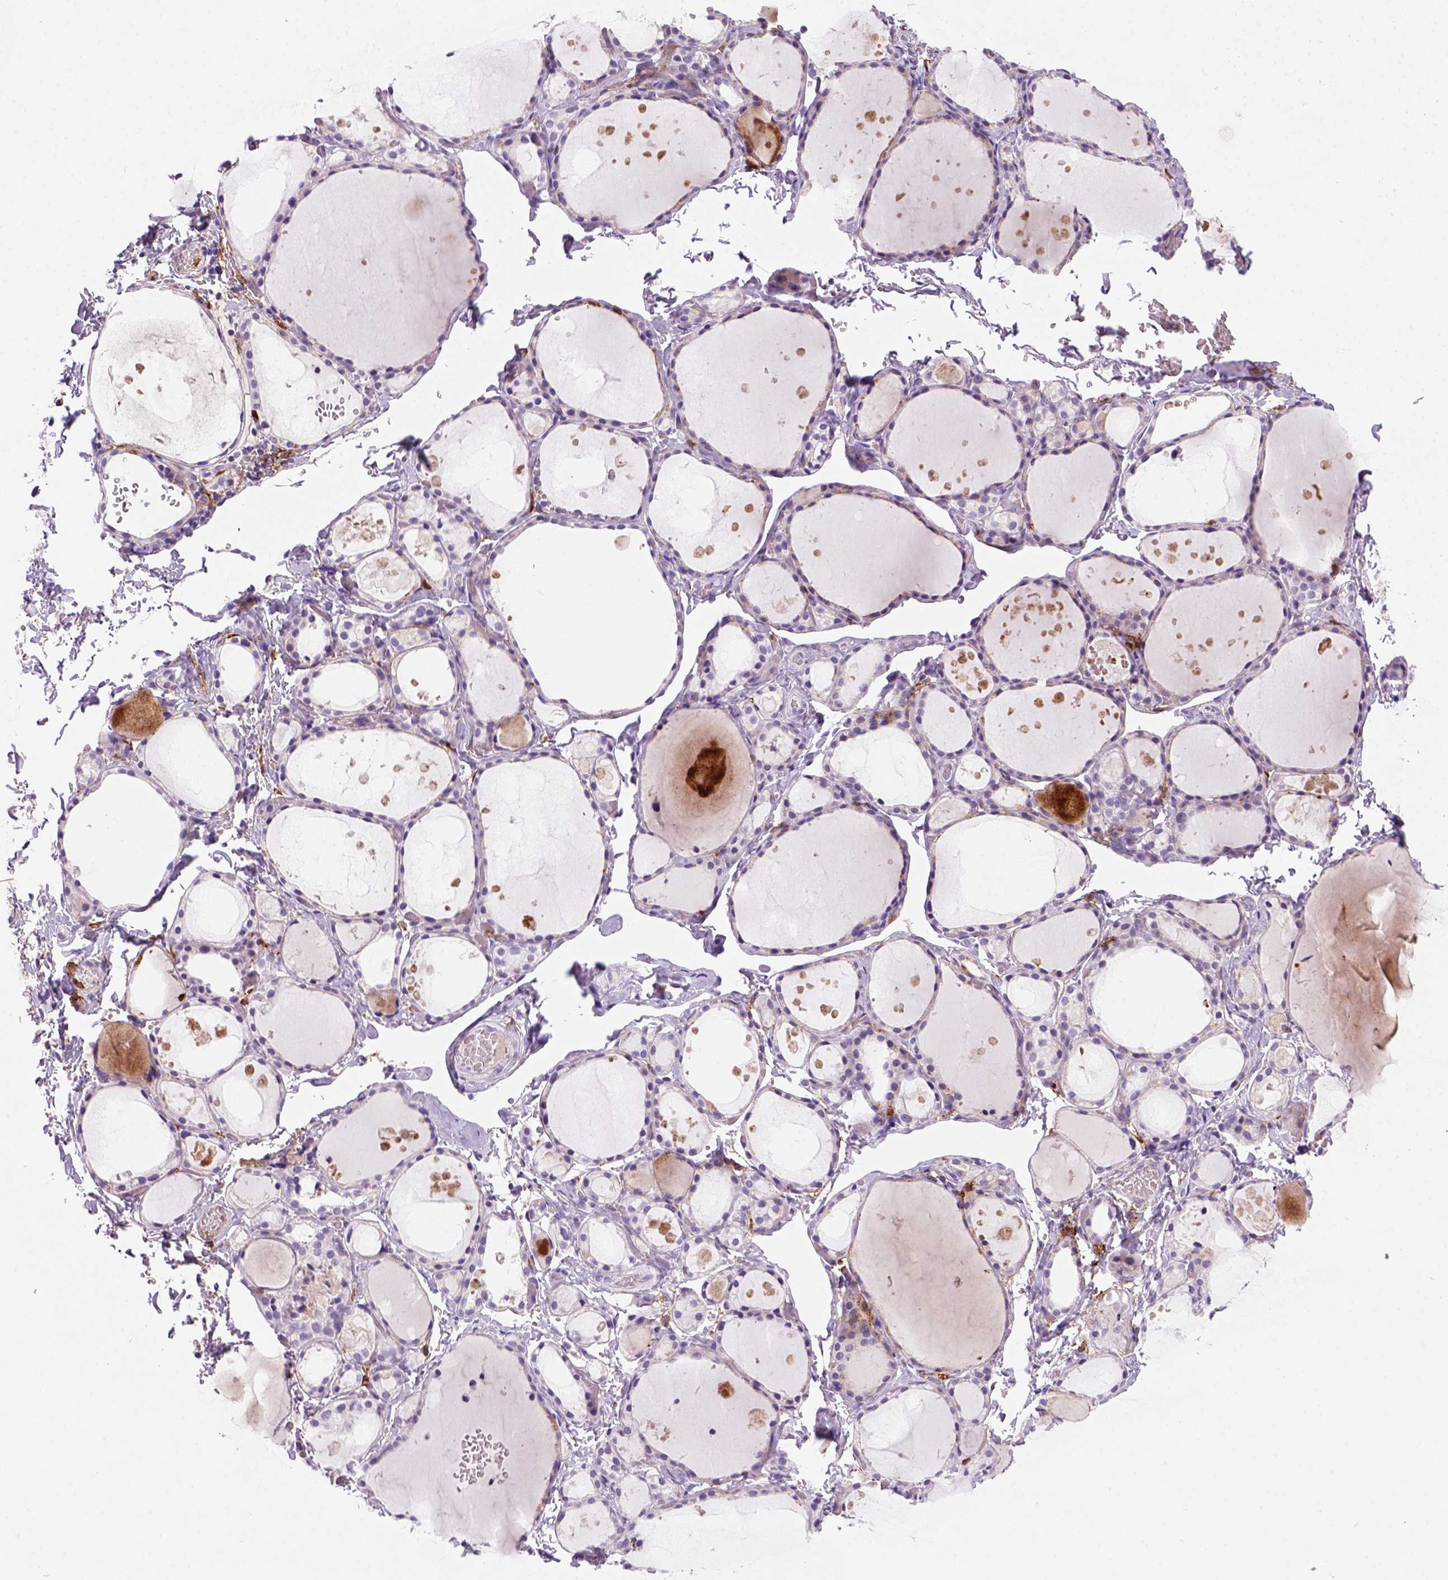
{"staining": {"intensity": "negative", "quantity": "none", "location": "none"}, "tissue": "thyroid gland", "cell_type": "Glandular cells", "image_type": "normal", "snomed": [{"axis": "morphology", "description": "Normal tissue, NOS"}, {"axis": "topography", "description": "Thyroid gland"}], "caption": "A histopathology image of thyroid gland stained for a protein demonstrates no brown staining in glandular cells.", "gene": "CD14", "patient": {"sex": "male", "age": 68}}